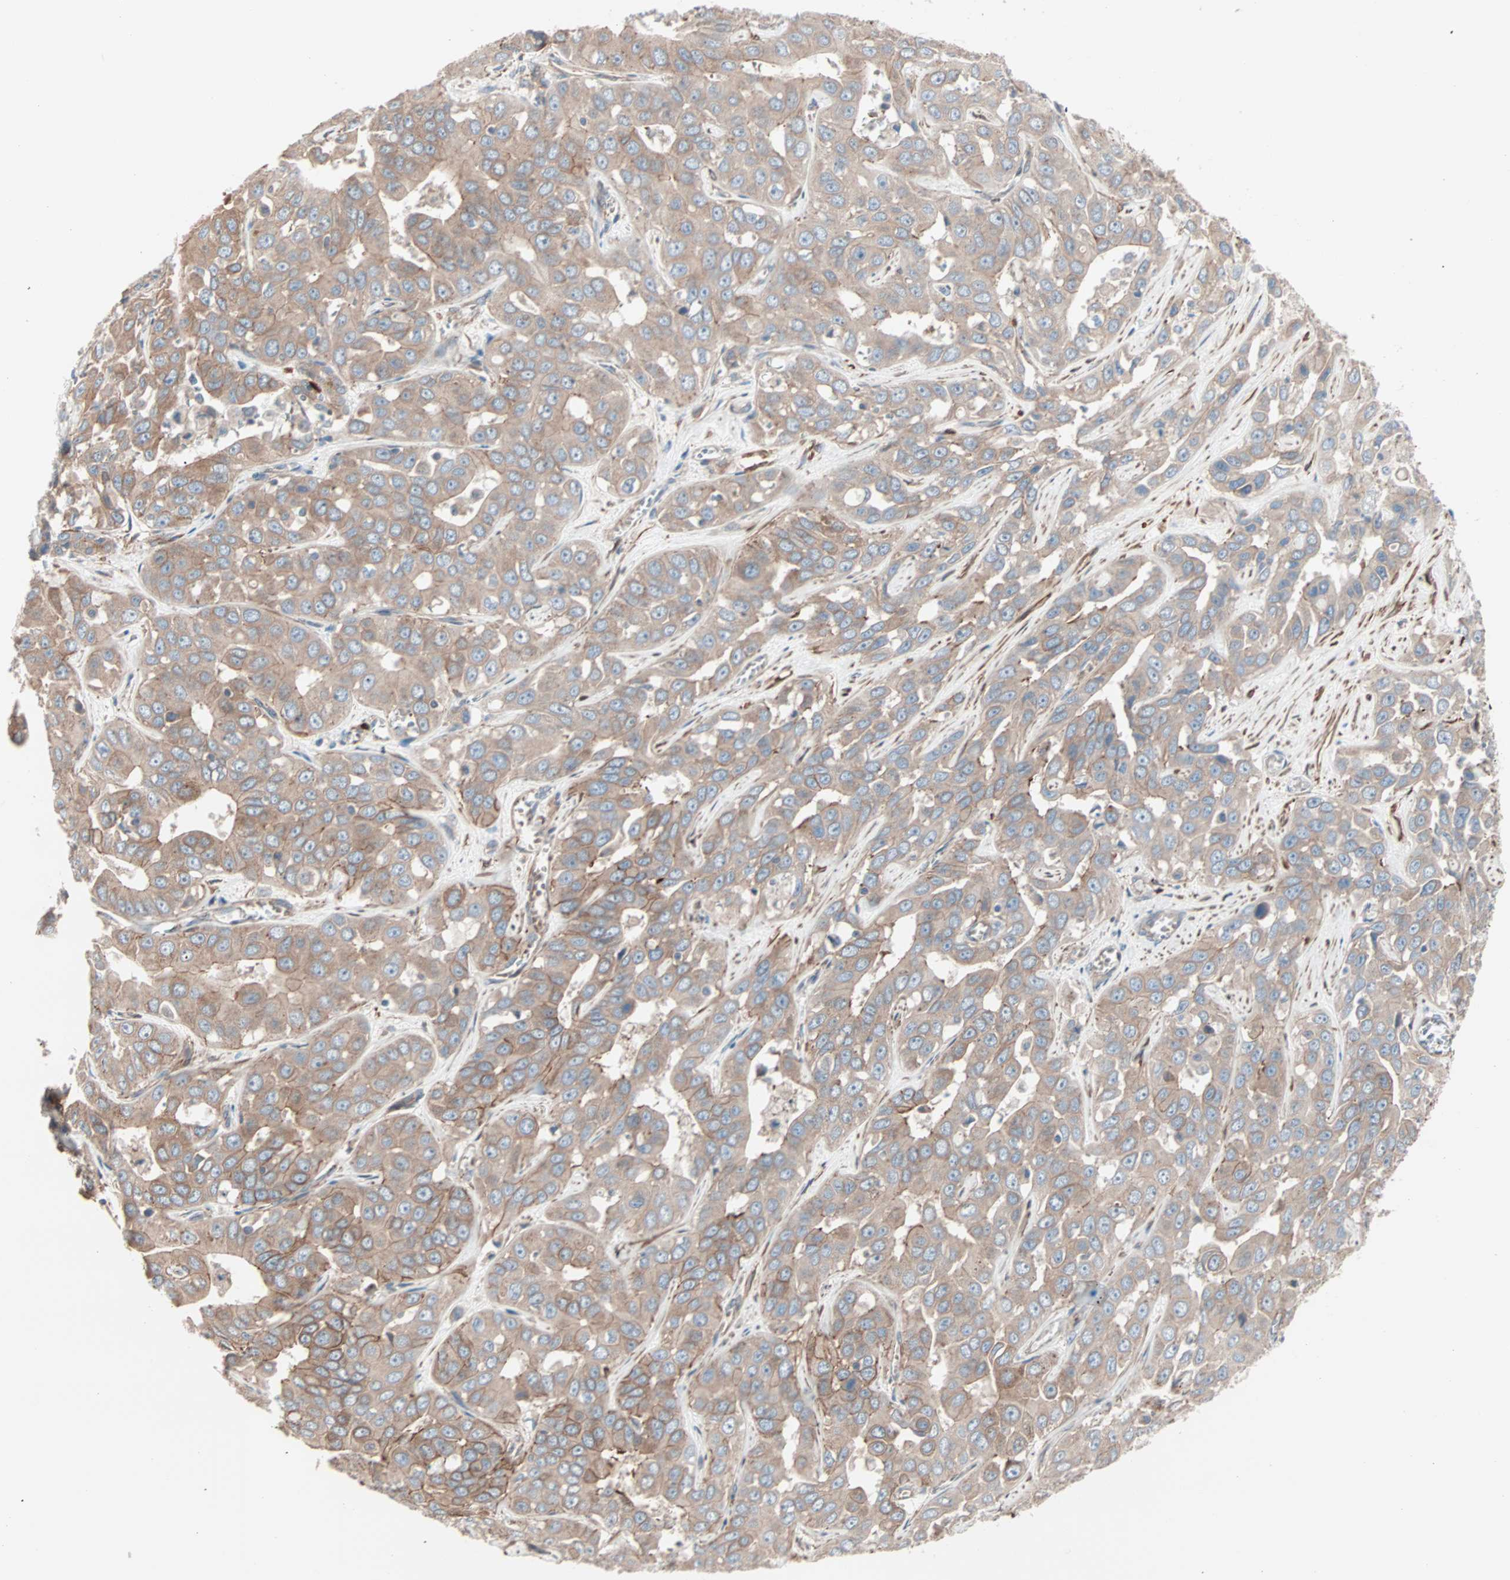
{"staining": {"intensity": "moderate", "quantity": ">75%", "location": "cytoplasmic/membranous"}, "tissue": "liver cancer", "cell_type": "Tumor cells", "image_type": "cancer", "snomed": [{"axis": "morphology", "description": "Cholangiocarcinoma"}, {"axis": "topography", "description": "Liver"}], "caption": "Immunohistochemistry photomicrograph of neoplastic tissue: cholangiocarcinoma (liver) stained using immunohistochemistry demonstrates medium levels of moderate protein expression localized specifically in the cytoplasmic/membranous of tumor cells, appearing as a cytoplasmic/membranous brown color.", "gene": "ALG5", "patient": {"sex": "female", "age": 52}}